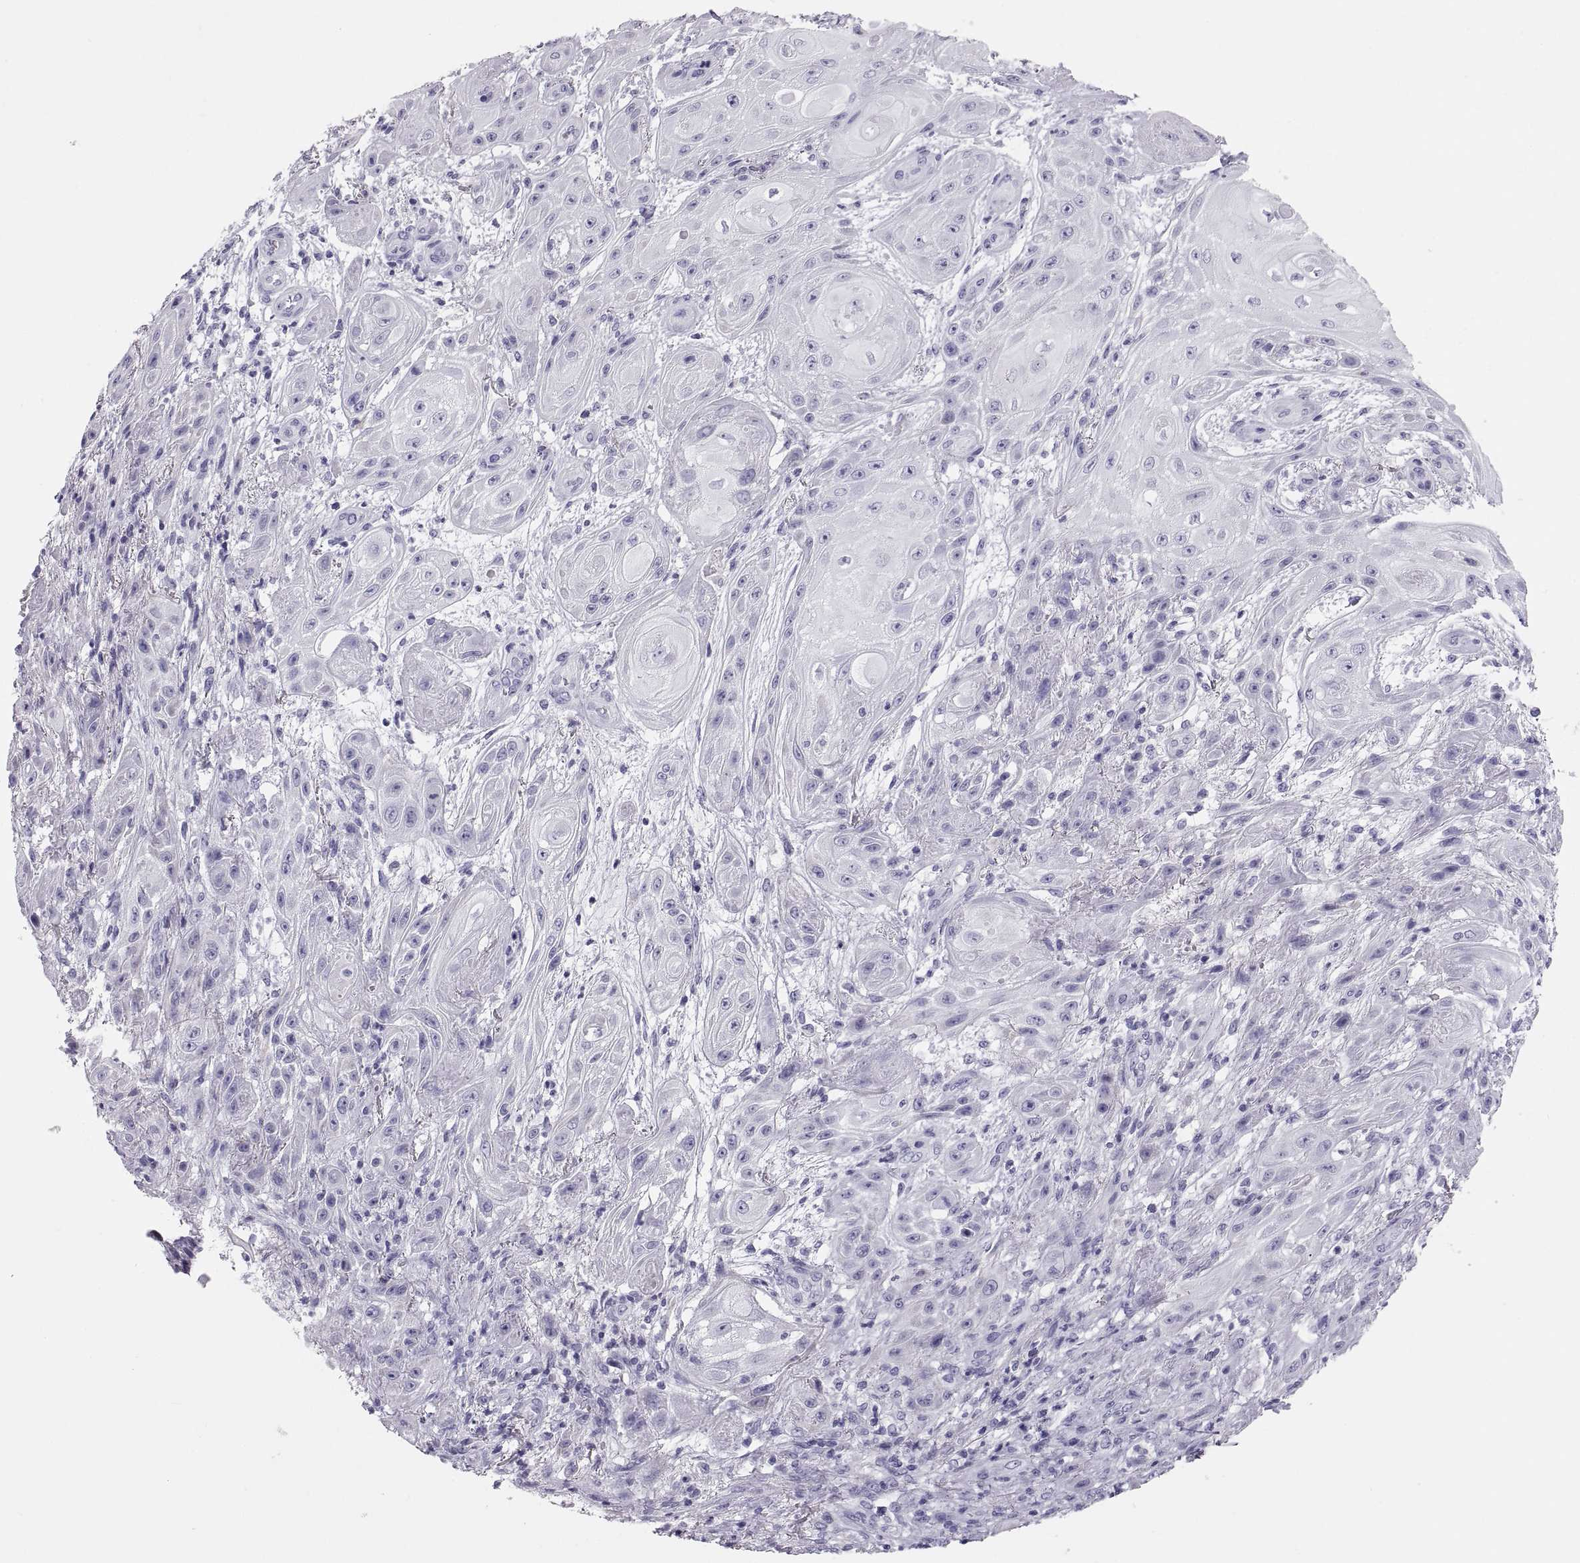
{"staining": {"intensity": "negative", "quantity": "none", "location": "none"}, "tissue": "skin cancer", "cell_type": "Tumor cells", "image_type": "cancer", "snomed": [{"axis": "morphology", "description": "Squamous cell carcinoma, NOS"}, {"axis": "topography", "description": "Skin"}], "caption": "DAB (3,3'-diaminobenzidine) immunohistochemical staining of human skin cancer demonstrates no significant expression in tumor cells.", "gene": "PAX2", "patient": {"sex": "male", "age": 62}}